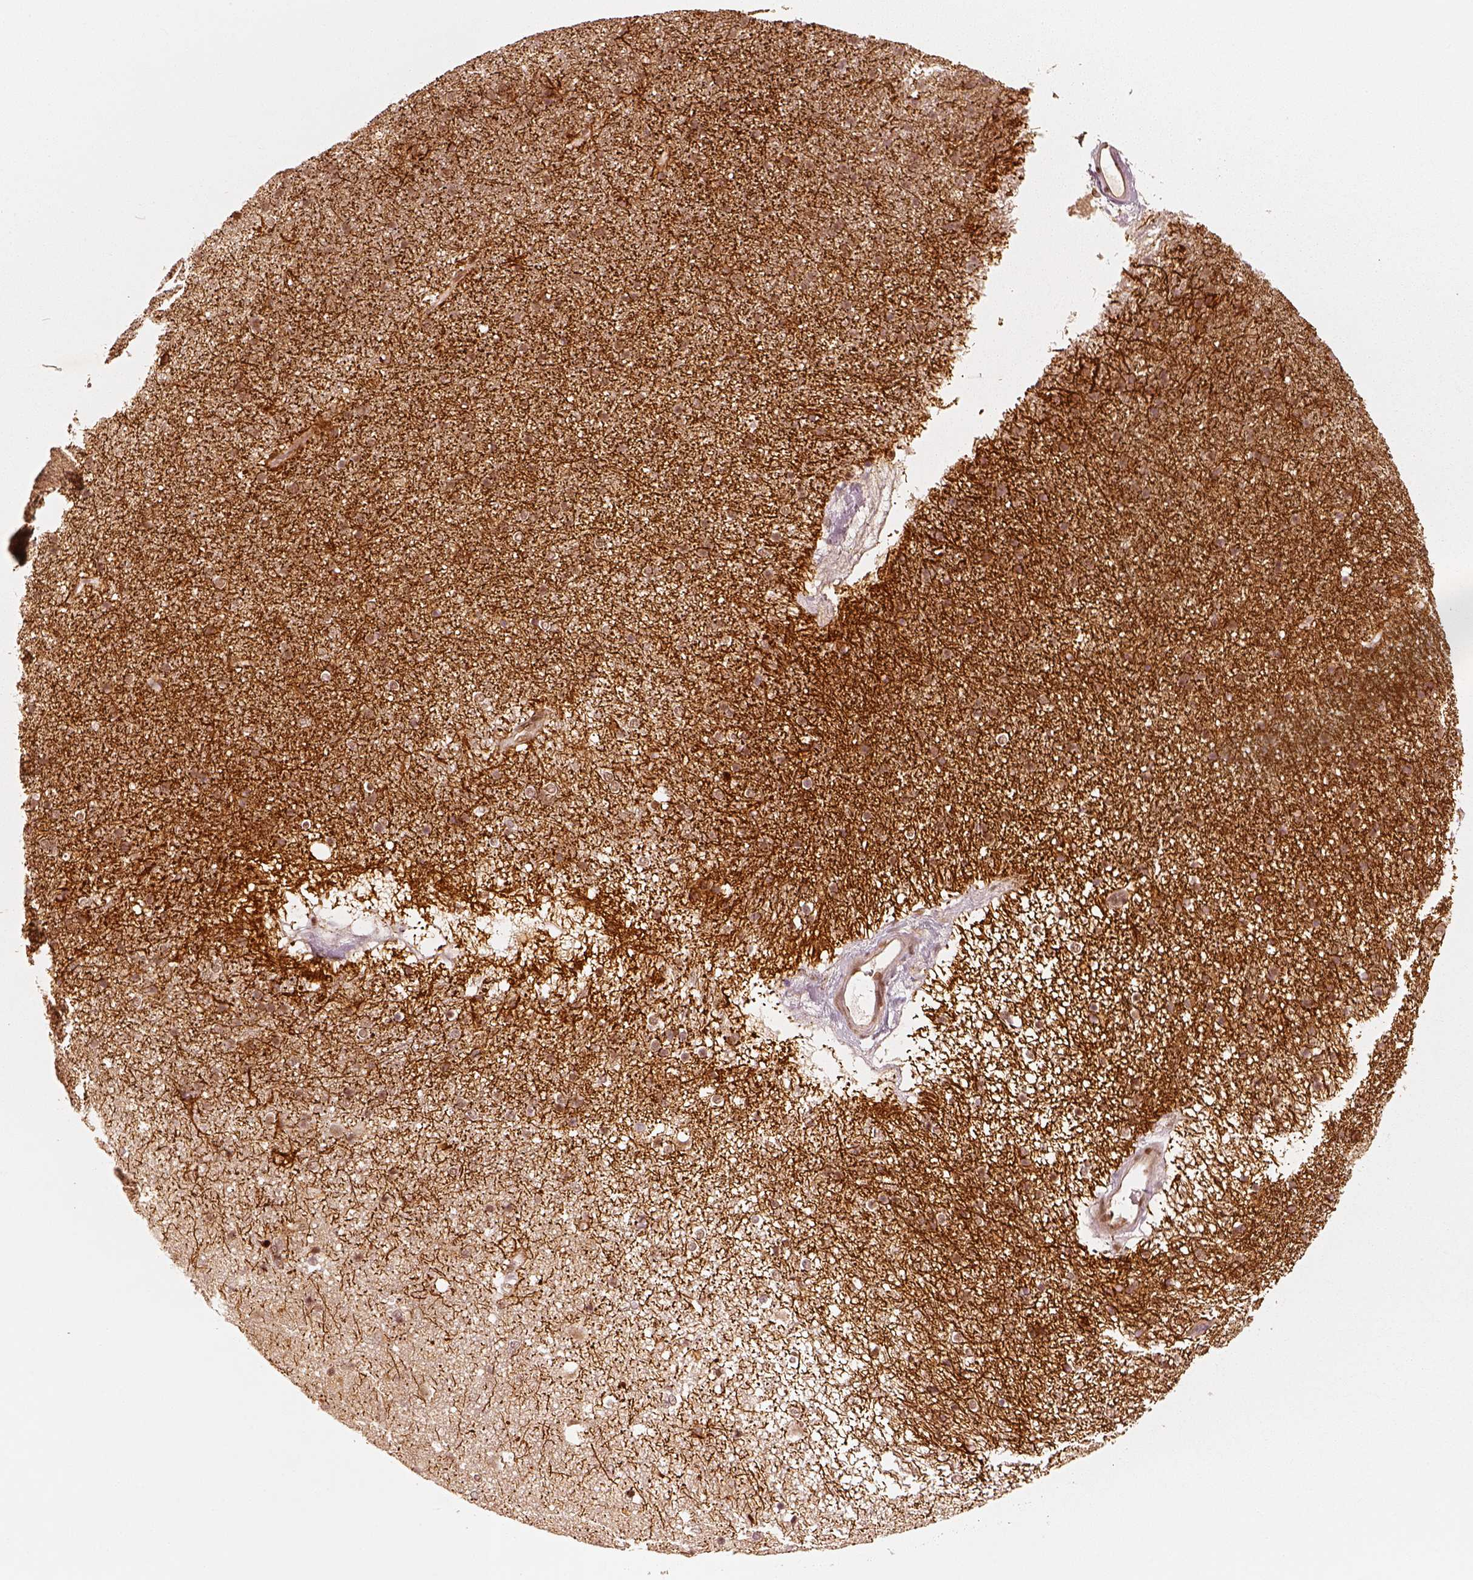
{"staining": {"intensity": "negative", "quantity": "none", "location": "none"}, "tissue": "caudate", "cell_type": "Glial cells", "image_type": "normal", "snomed": [{"axis": "morphology", "description": "Normal tissue, NOS"}, {"axis": "topography", "description": "Lateral ventricle wall"}], "caption": "Glial cells show no significant protein positivity in normal caudate. Brightfield microscopy of immunohistochemistry stained with DAB (3,3'-diaminobenzidine) (brown) and hematoxylin (blue), captured at high magnification.", "gene": "GMEB2", "patient": {"sex": "female", "age": 71}}